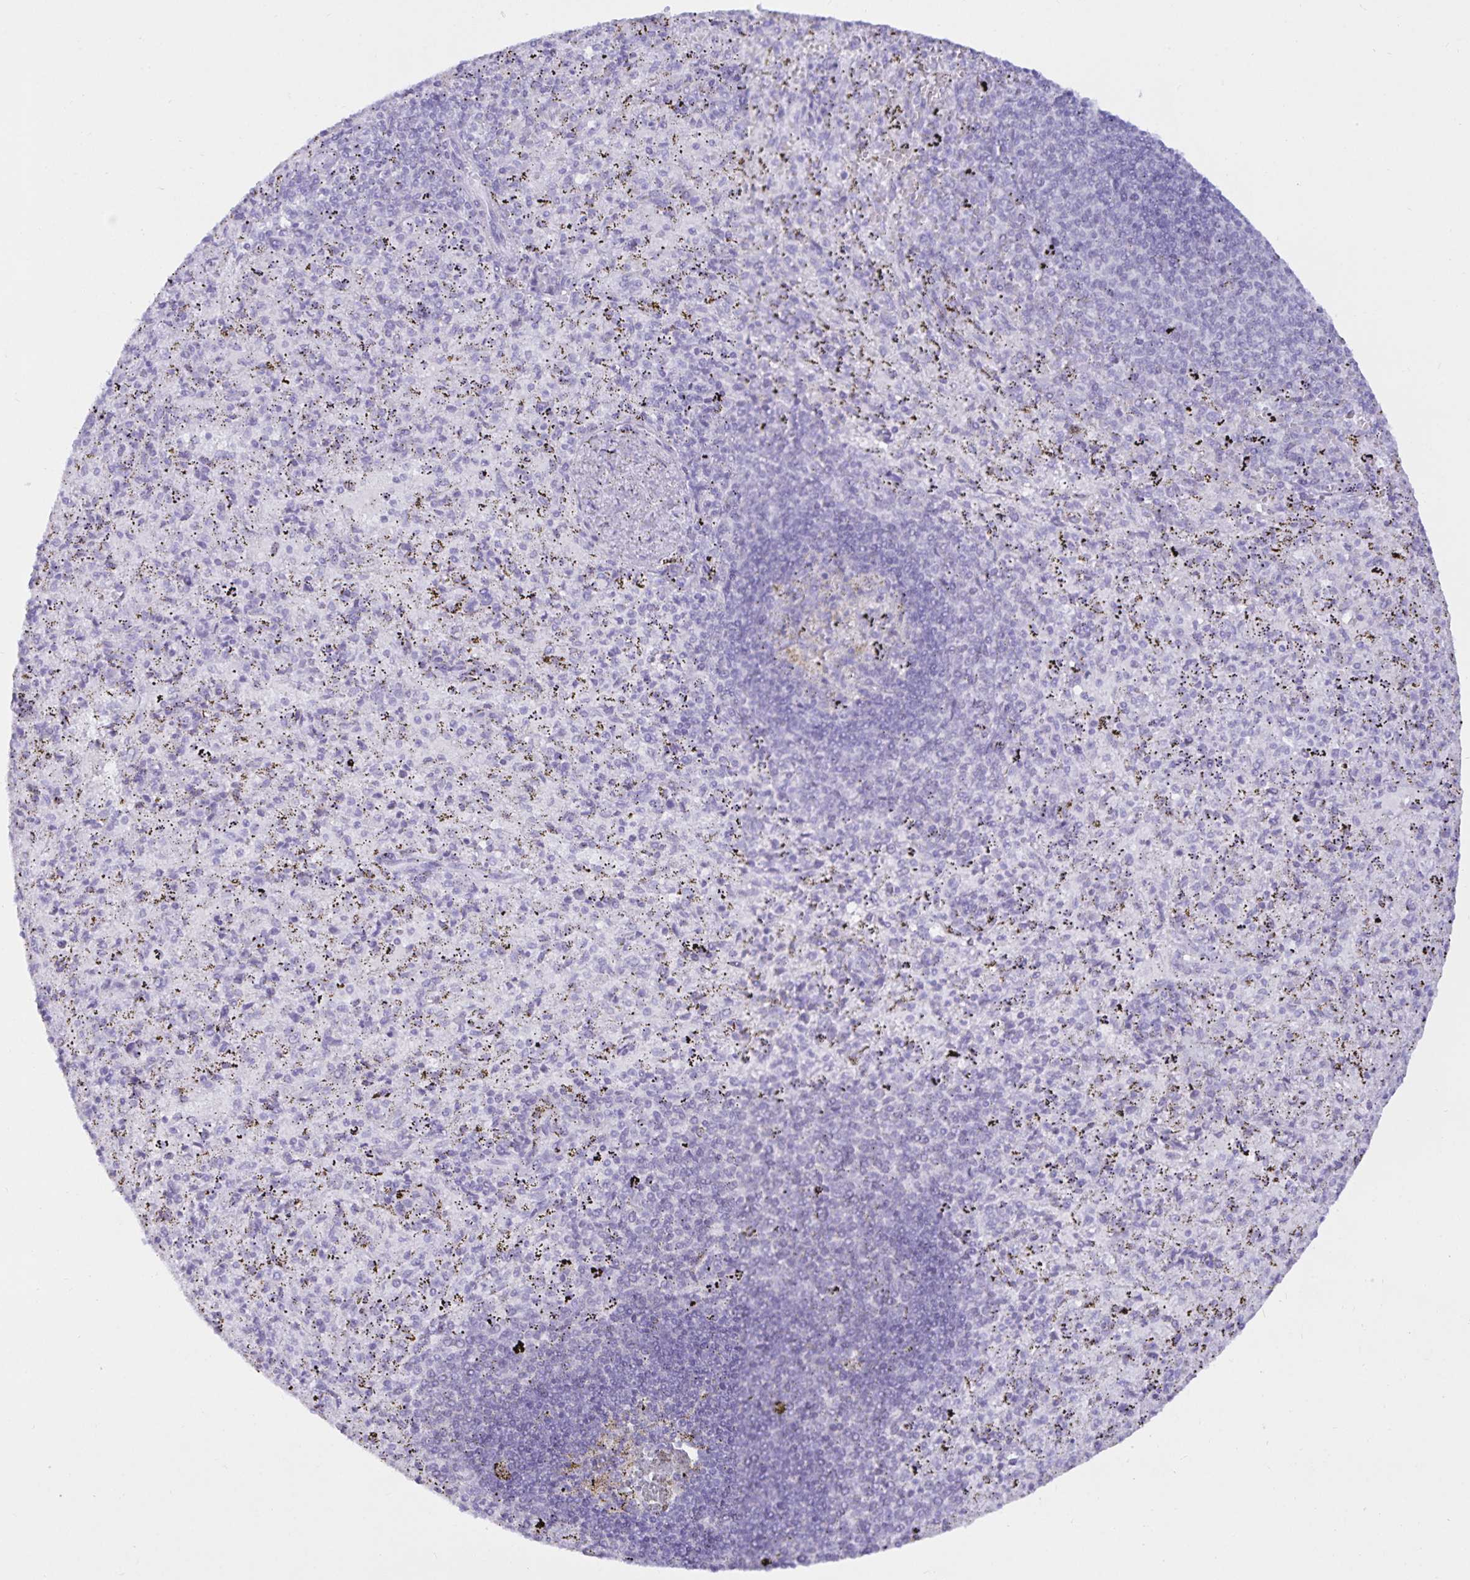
{"staining": {"intensity": "negative", "quantity": "none", "location": "none"}, "tissue": "spleen", "cell_type": "Cells in red pulp", "image_type": "normal", "snomed": [{"axis": "morphology", "description": "Normal tissue, NOS"}, {"axis": "topography", "description": "Spleen"}], "caption": "A histopathology image of spleen stained for a protein reveals no brown staining in cells in red pulp. The staining was performed using DAB (3,3'-diaminobenzidine) to visualize the protein expression in brown, while the nuclei were stained in blue with hematoxylin (Magnification: 20x).", "gene": "MON2", "patient": {"sex": "male", "age": 57}}